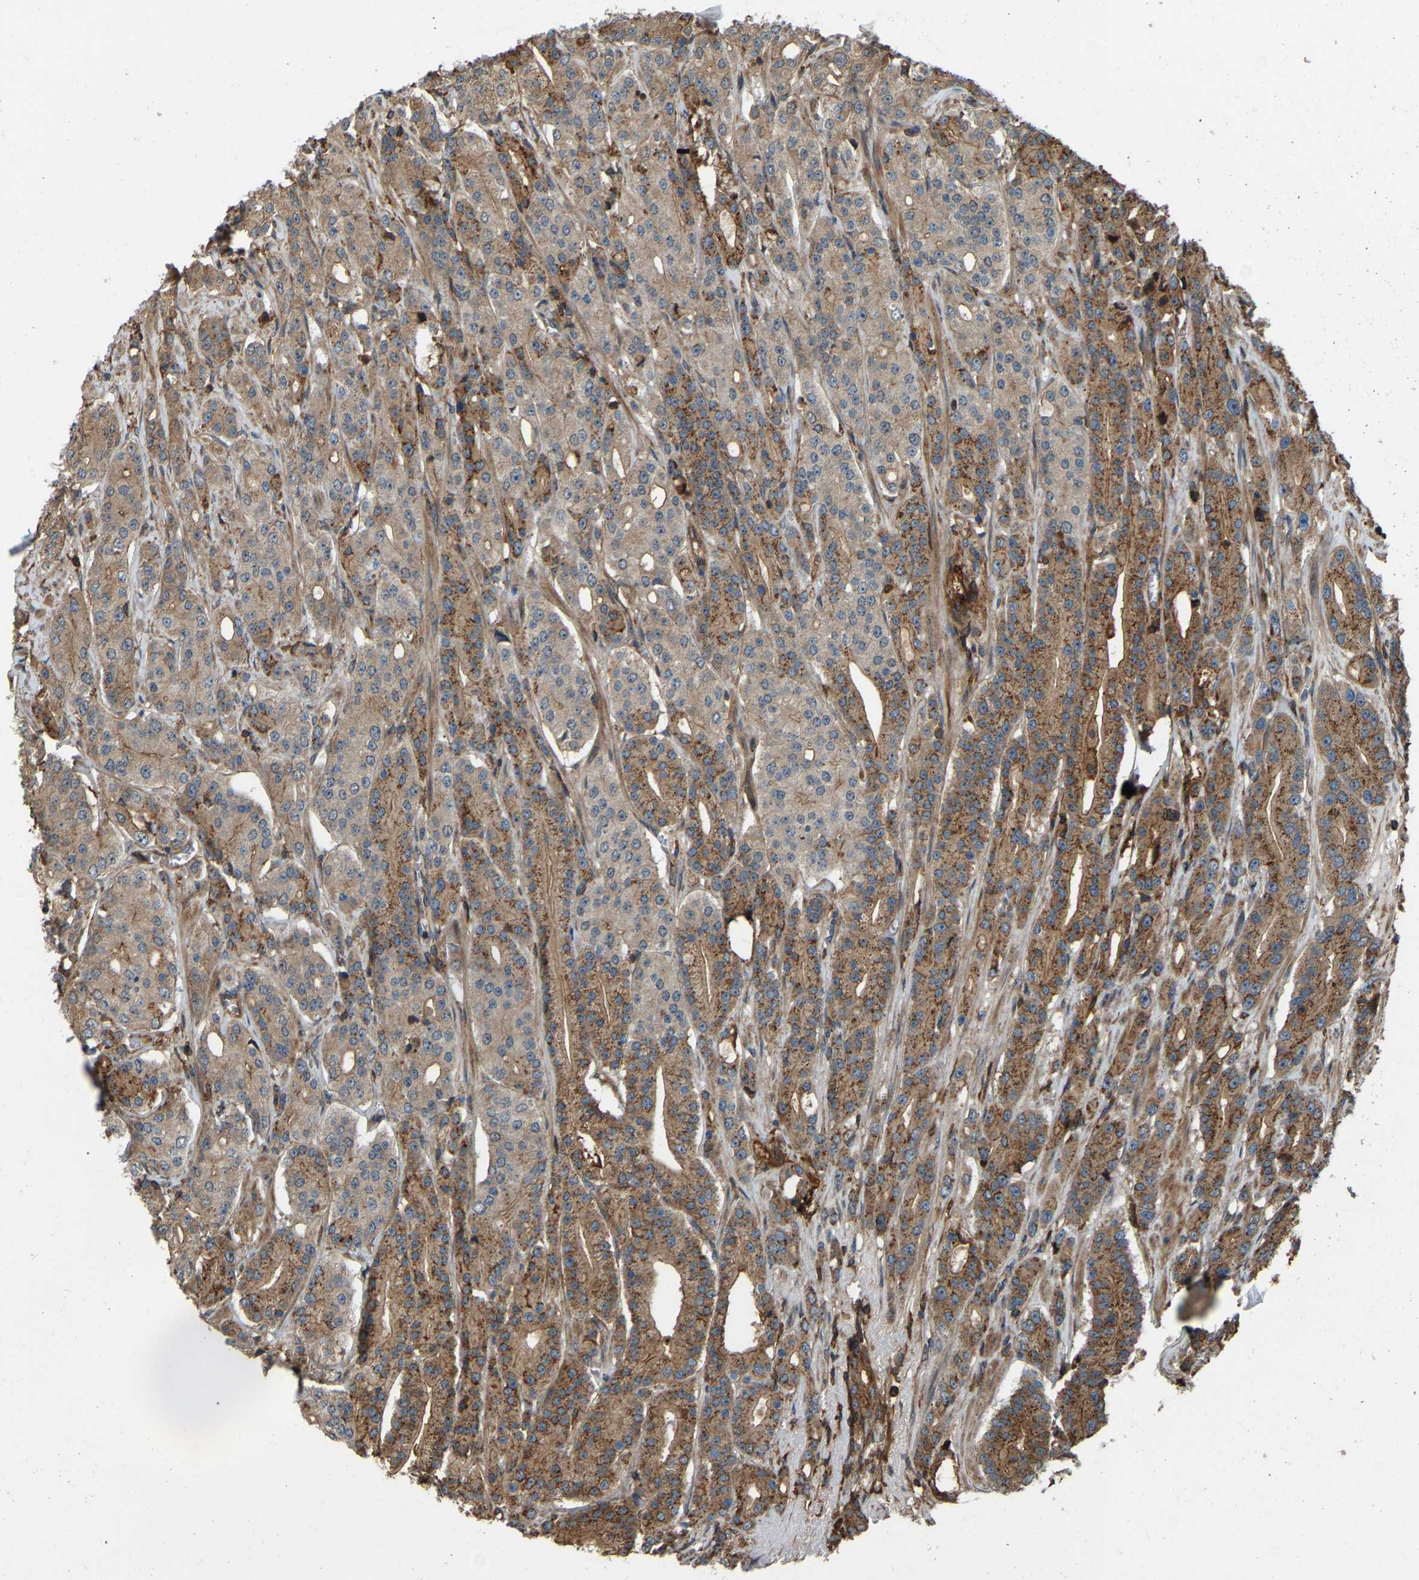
{"staining": {"intensity": "moderate", "quantity": ">75%", "location": "cytoplasmic/membranous"}, "tissue": "prostate cancer", "cell_type": "Tumor cells", "image_type": "cancer", "snomed": [{"axis": "morphology", "description": "Adenocarcinoma, High grade"}, {"axis": "topography", "description": "Prostate"}], "caption": "Moderate cytoplasmic/membranous protein staining is appreciated in approximately >75% of tumor cells in adenocarcinoma (high-grade) (prostate). The staining is performed using DAB (3,3'-diaminobenzidine) brown chromogen to label protein expression. The nuclei are counter-stained blue using hematoxylin.", "gene": "SAMD9L", "patient": {"sex": "male", "age": 71}}